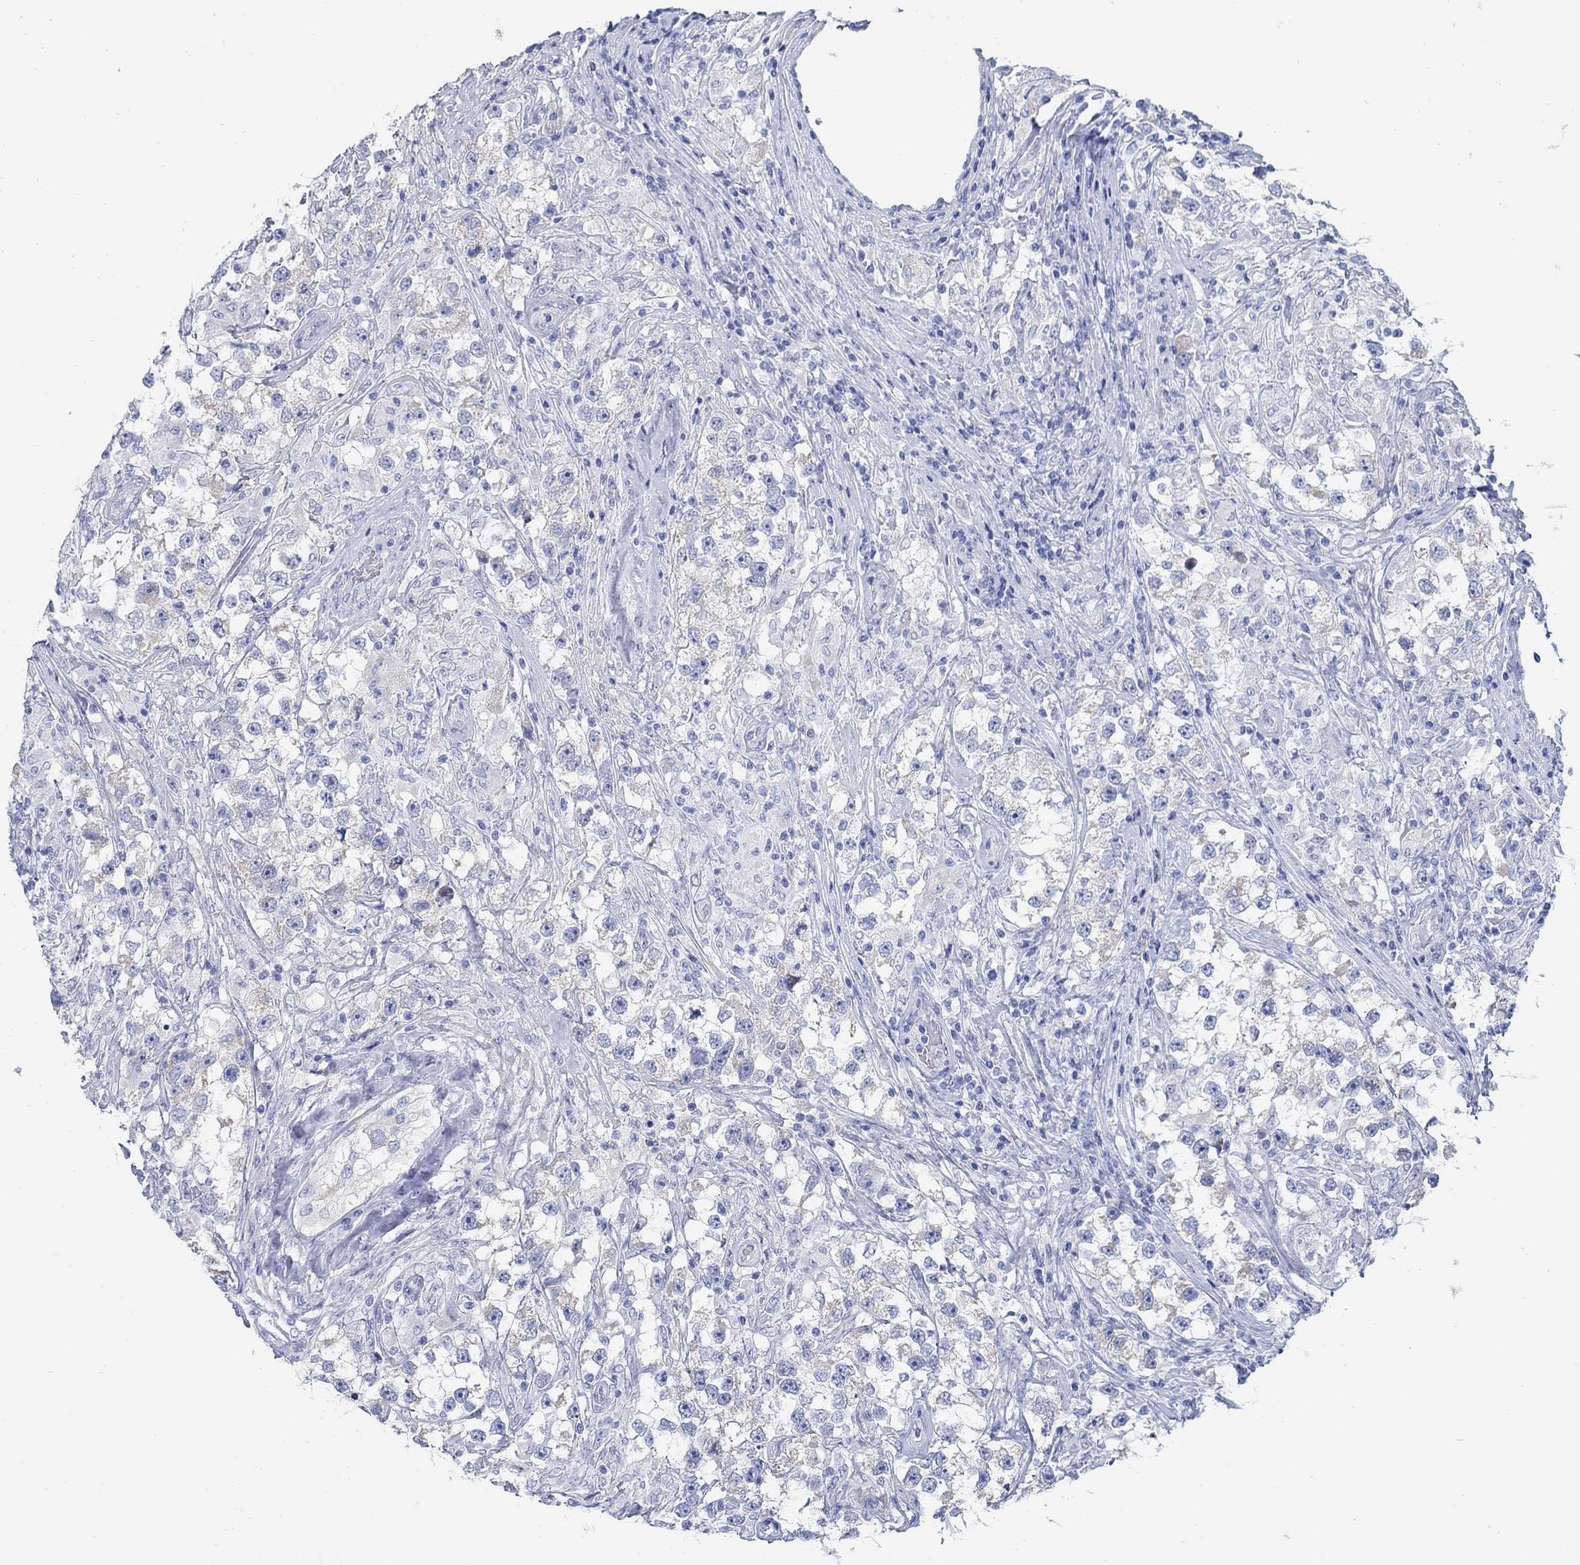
{"staining": {"intensity": "negative", "quantity": "none", "location": "none"}, "tissue": "testis cancer", "cell_type": "Tumor cells", "image_type": "cancer", "snomed": [{"axis": "morphology", "description": "Seminoma, NOS"}, {"axis": "topography", "description": "Testis"}], "caption": "IHC photomicrograph of testis cancer (seminoma) stained for a protein (brown), which exhibits no expression in tumor cells.", "gene": "ZDHHC14", "patient": {"sex": "male", "age": 46}}